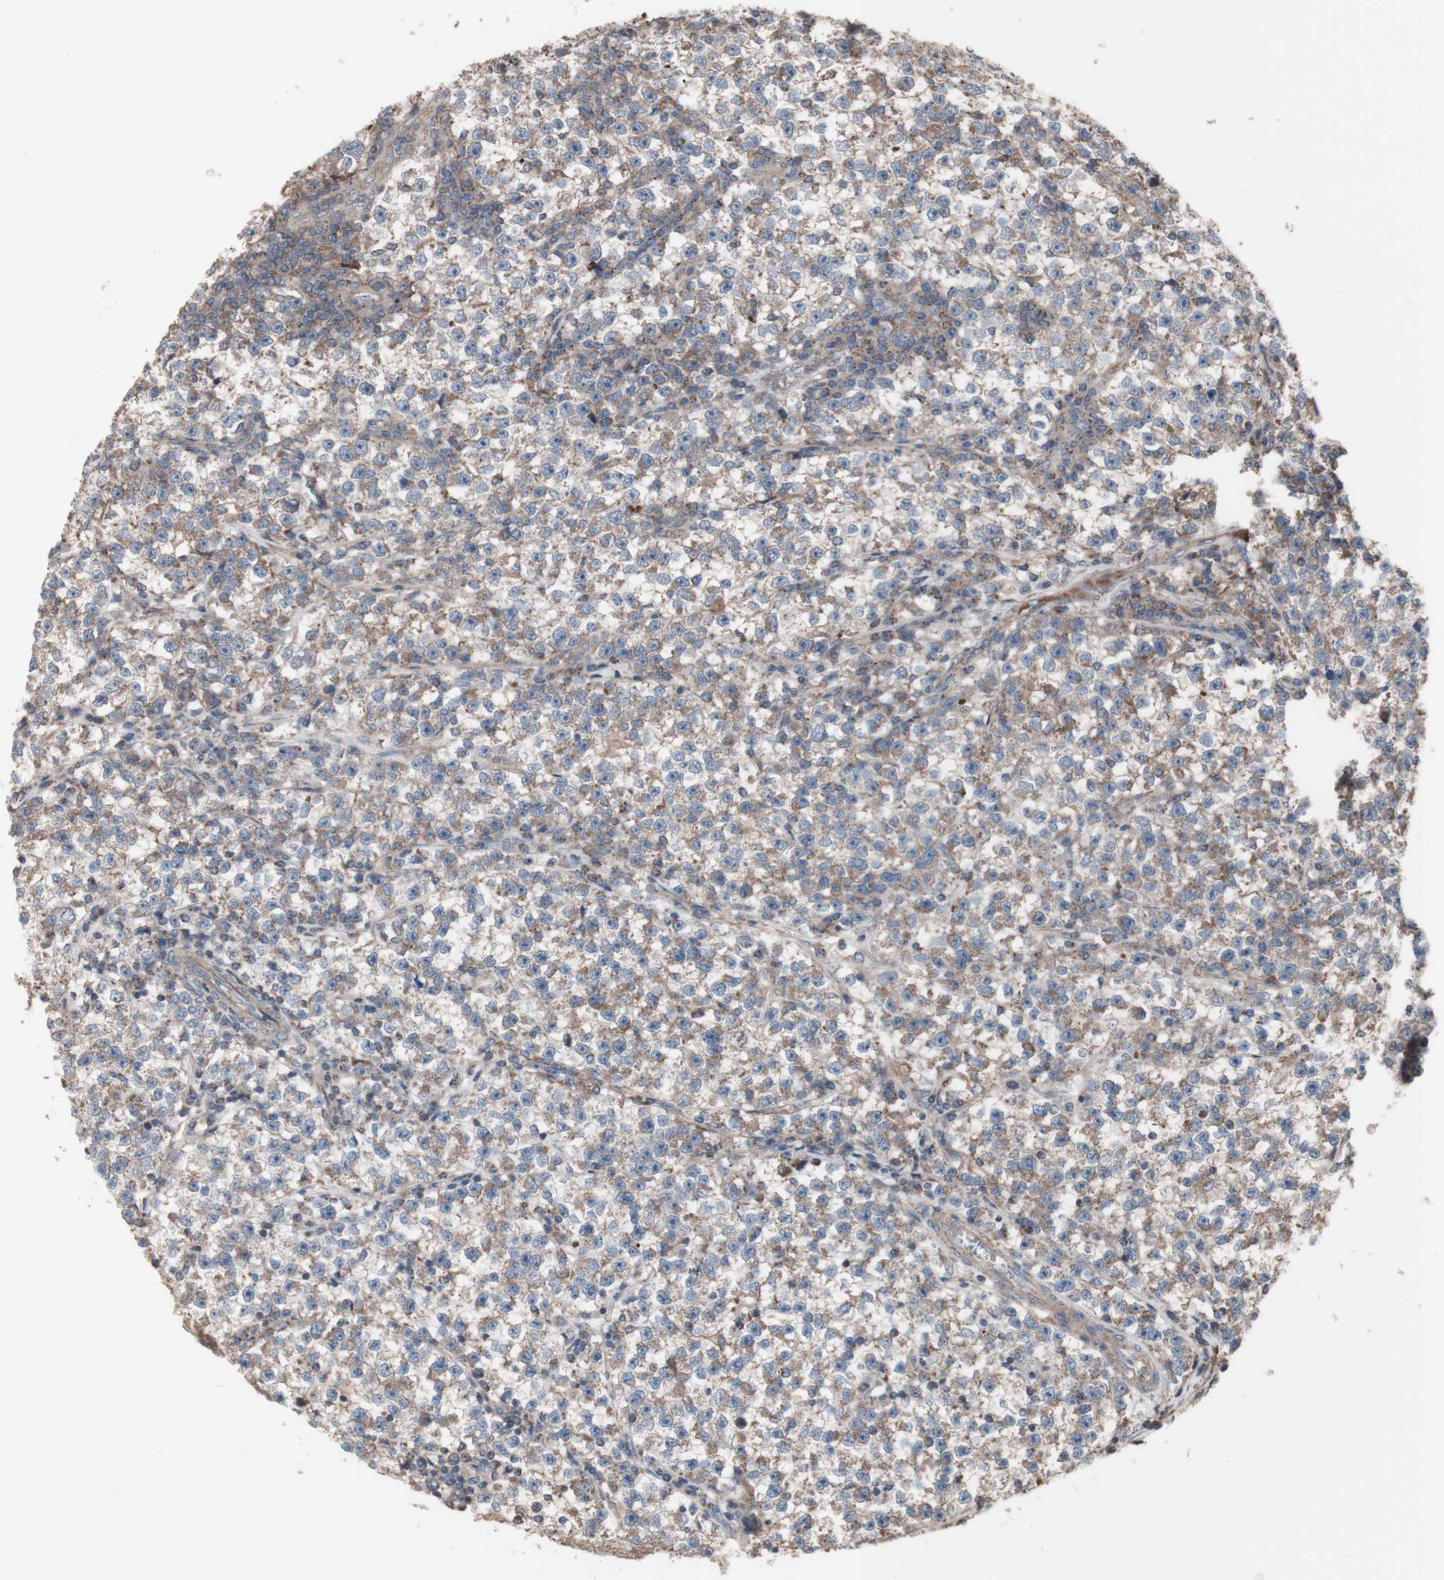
{"staining": {"intensity": "weak", "quantity": ">75%", "location": "cytoplasmic/membranous"}, "tissue": "testis cancer", "cell_type": "Tumor cells", "image_type": "cancer", "snomed": [{"axis": "morphology", "description": "Seminoma, NOS"}, {"axis": "topography", "description": "Testis"}], "caption": "High-power microscopy captured an immunohistochemistry micrograph of seminoma (testis), revealing weak cytoplasmic/membranous positivity in approximately >75% of tumor cells.", "gene": "COPB1", "patient": {"sex": "male", "age": 22}}